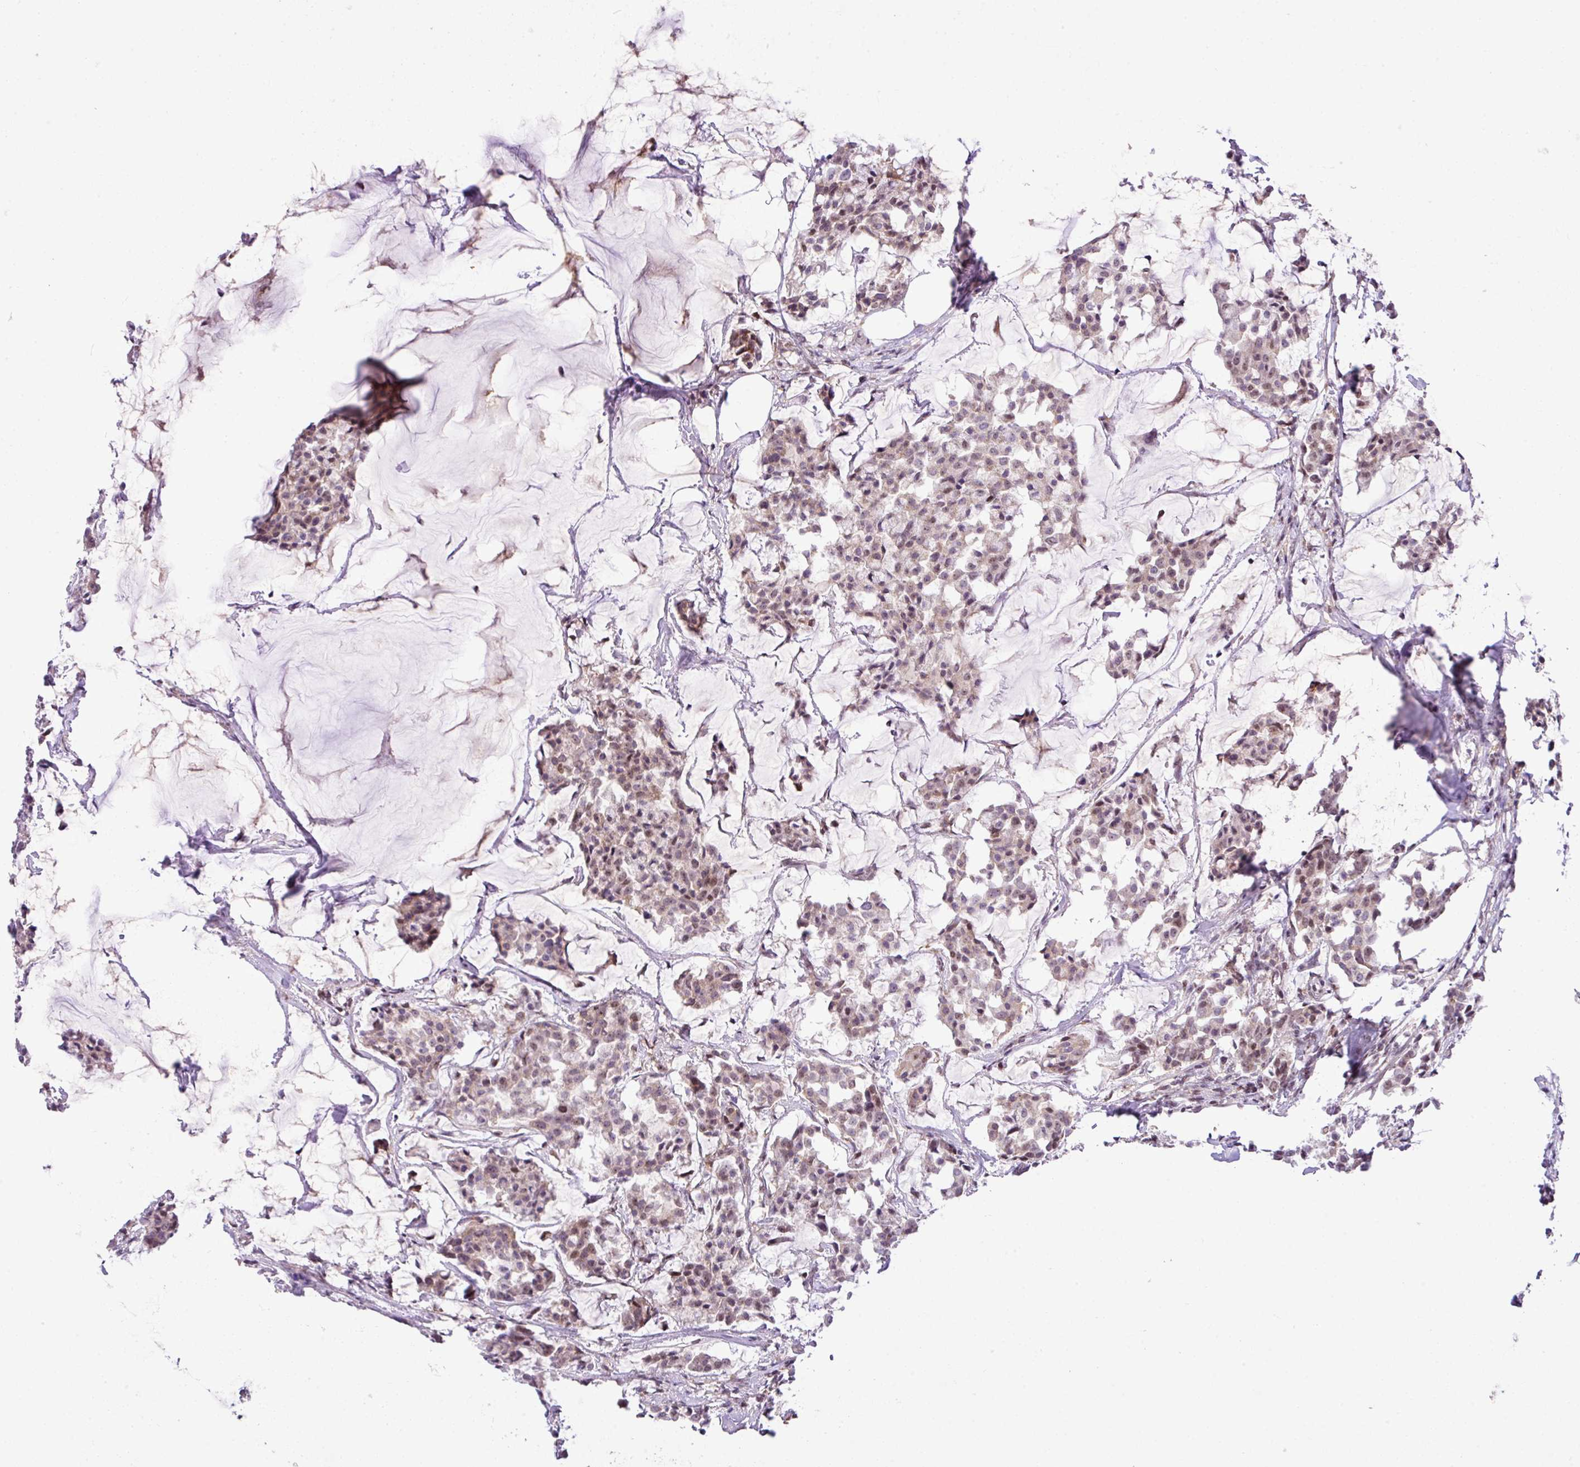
{"staining": {"intensity": "weak", "quantity": "25%-75%", "location": "cytoplasmic/membranous,nuclear"}, "tissue": "breast cancer", "cell_type": "Tumor cells", "image_type": "cancer", "snomed": [{"axis": "morphology", "description": "Duct carcinoma"}, {"axis": "topography", "description": "Breast"}], "caption": "Immunohistochemistry (IHC) of infiltrating ductal carcinoma (breast) displays low levels of weak cytoplasmic/membranous and nuclear positivity in approximately 25%-75% of tumor cells. (brown staining indicates protein expression, while blue staining denotes nuclei).", "gene": "CCDC137", "patient": {"sex": "female", "age": 93}}